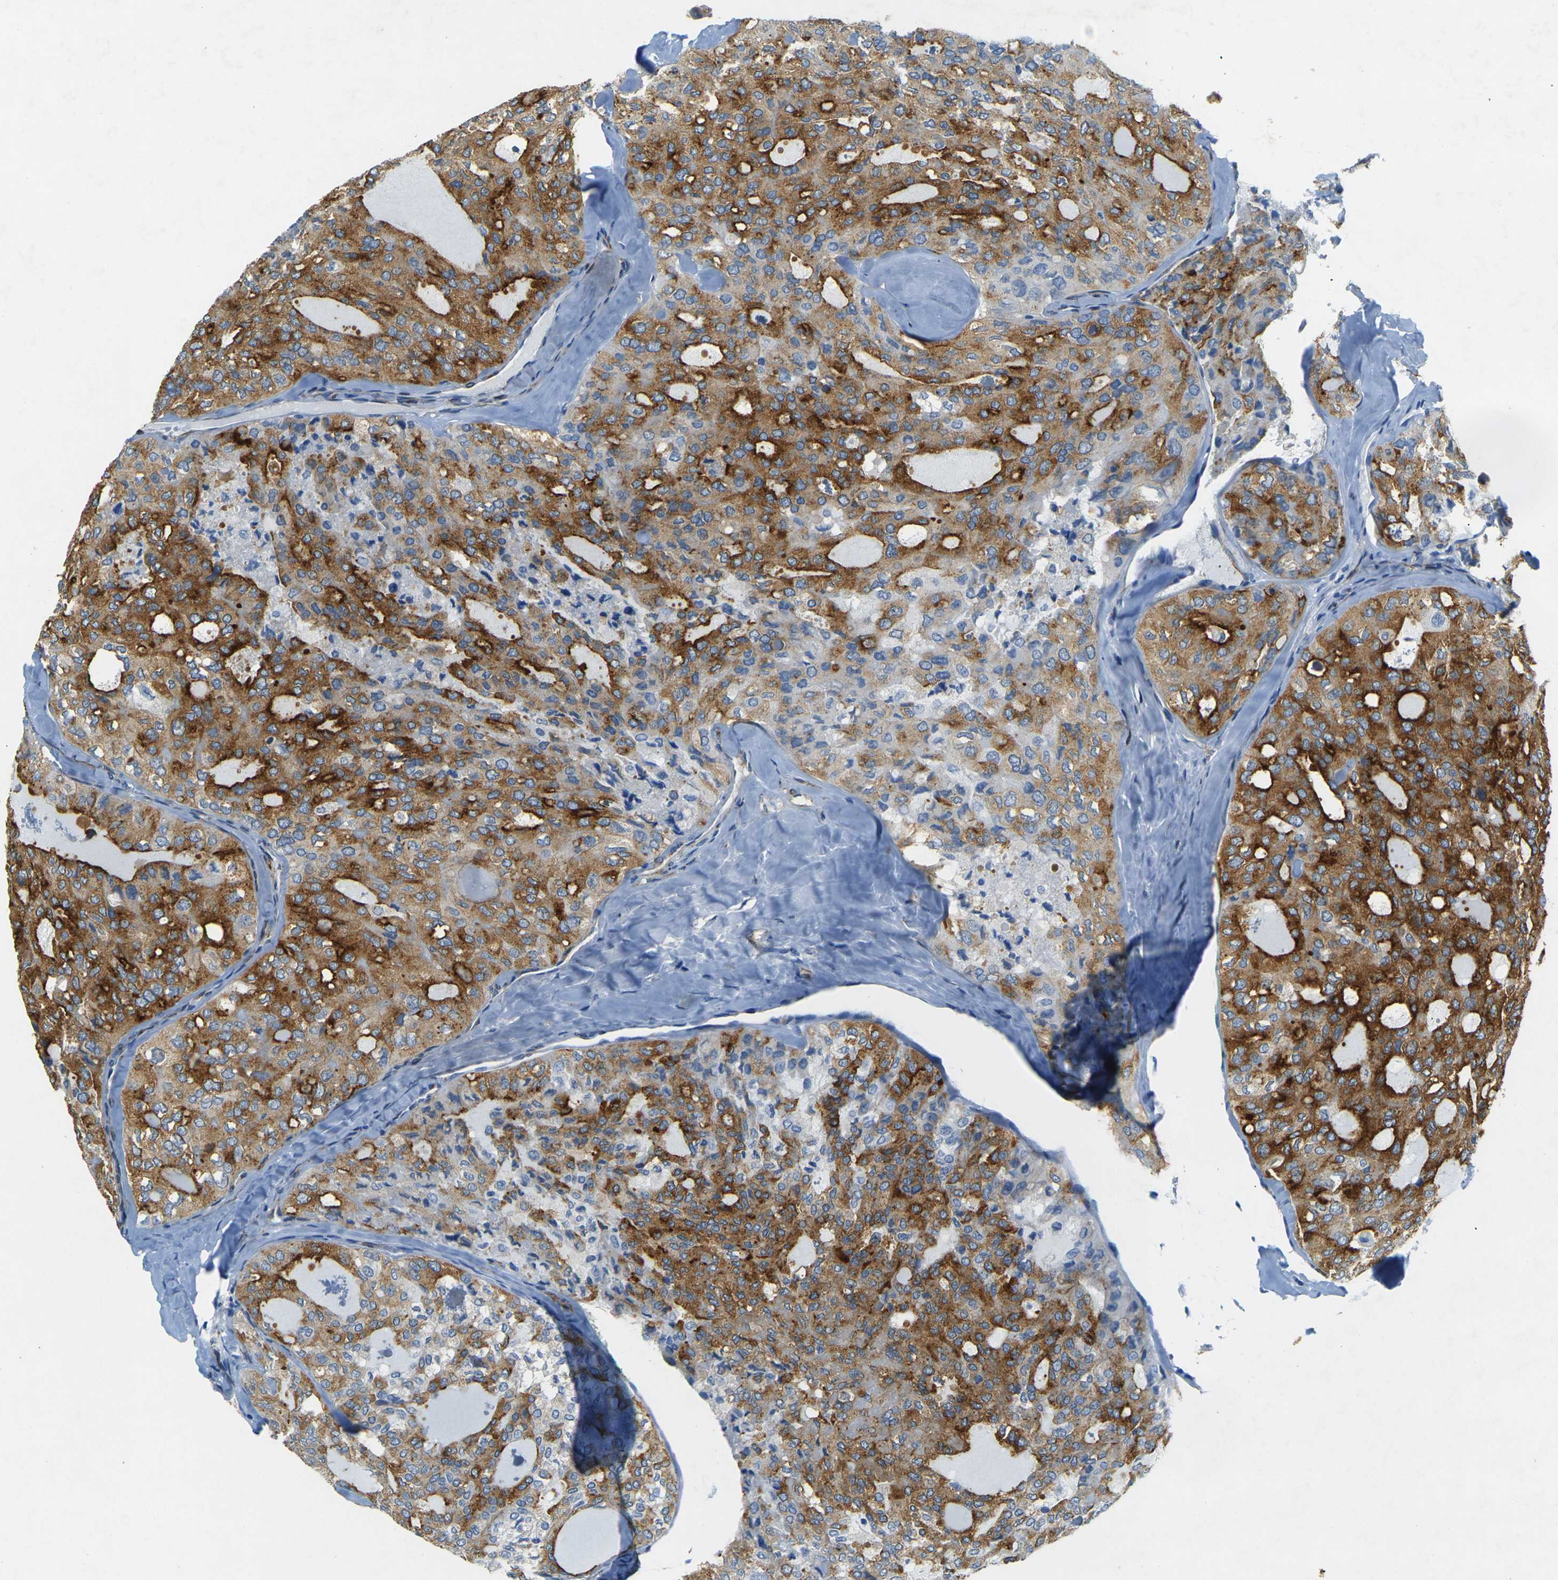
{"staining": {"intensity": "strong", "quantity": ">75%", "location": "cytoplasmic/membranous"}, "tissue": "thyroid cancer", "cell_type": "Tumor cells", "image_type": "cancer", "snomed": [{"axis": "morphology", "description": "Follicular adenoma carcinoma, NOS"}, {"axis": "topography", "description": "Thyroid gland"}], "caption": "IHC of human thyroid follicular adenoma carcinoma exhibits high levels of strong cytoplasmic/membranous positivity in about >75% of tumor cells. Nuclei are stained in blue.", "gene": "SORT1", "patient": {"sex": "male", "age": 75}}